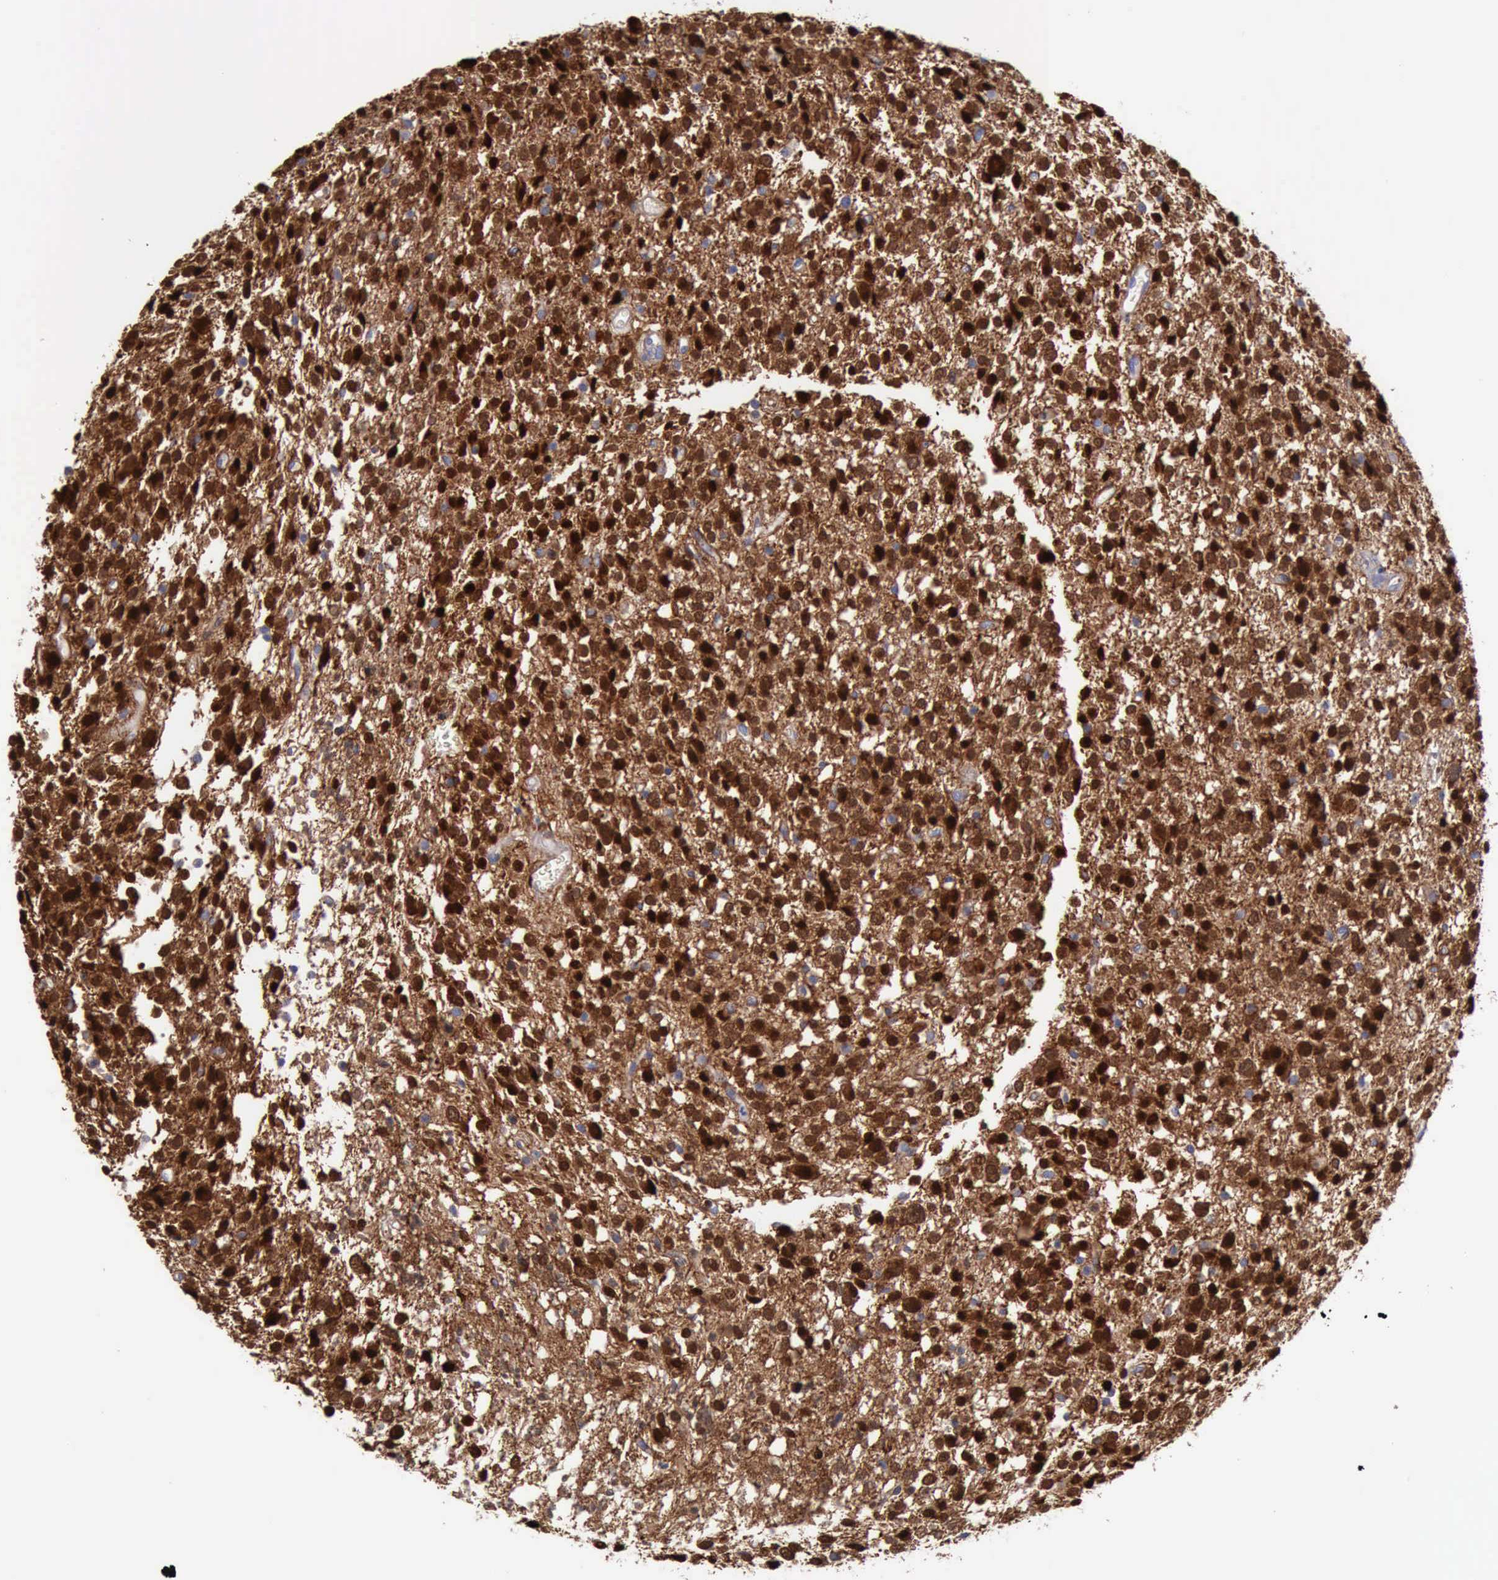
{"staining": {"intensity": "strong", "quantity": ">75%", "location": "cytoplasmic/membranous,nuclear"}, "tissue": "glioma", "cell_type": "Tumor cells", "image_type": "cancer", "snomed": [{"axis": "morphology", "description": "Glioma, malignant, Low grade"}, {"axis": "topography", "description": "Brain"}], "caption": "Human low-grade glioma (malignant) stained with a brown dye shows strong cytoplasmic/membranous and nuclear positive staining in about >75% of tumor cells.", "gene": "FHL1", "patient": {"sex": "female", "age": 36}}